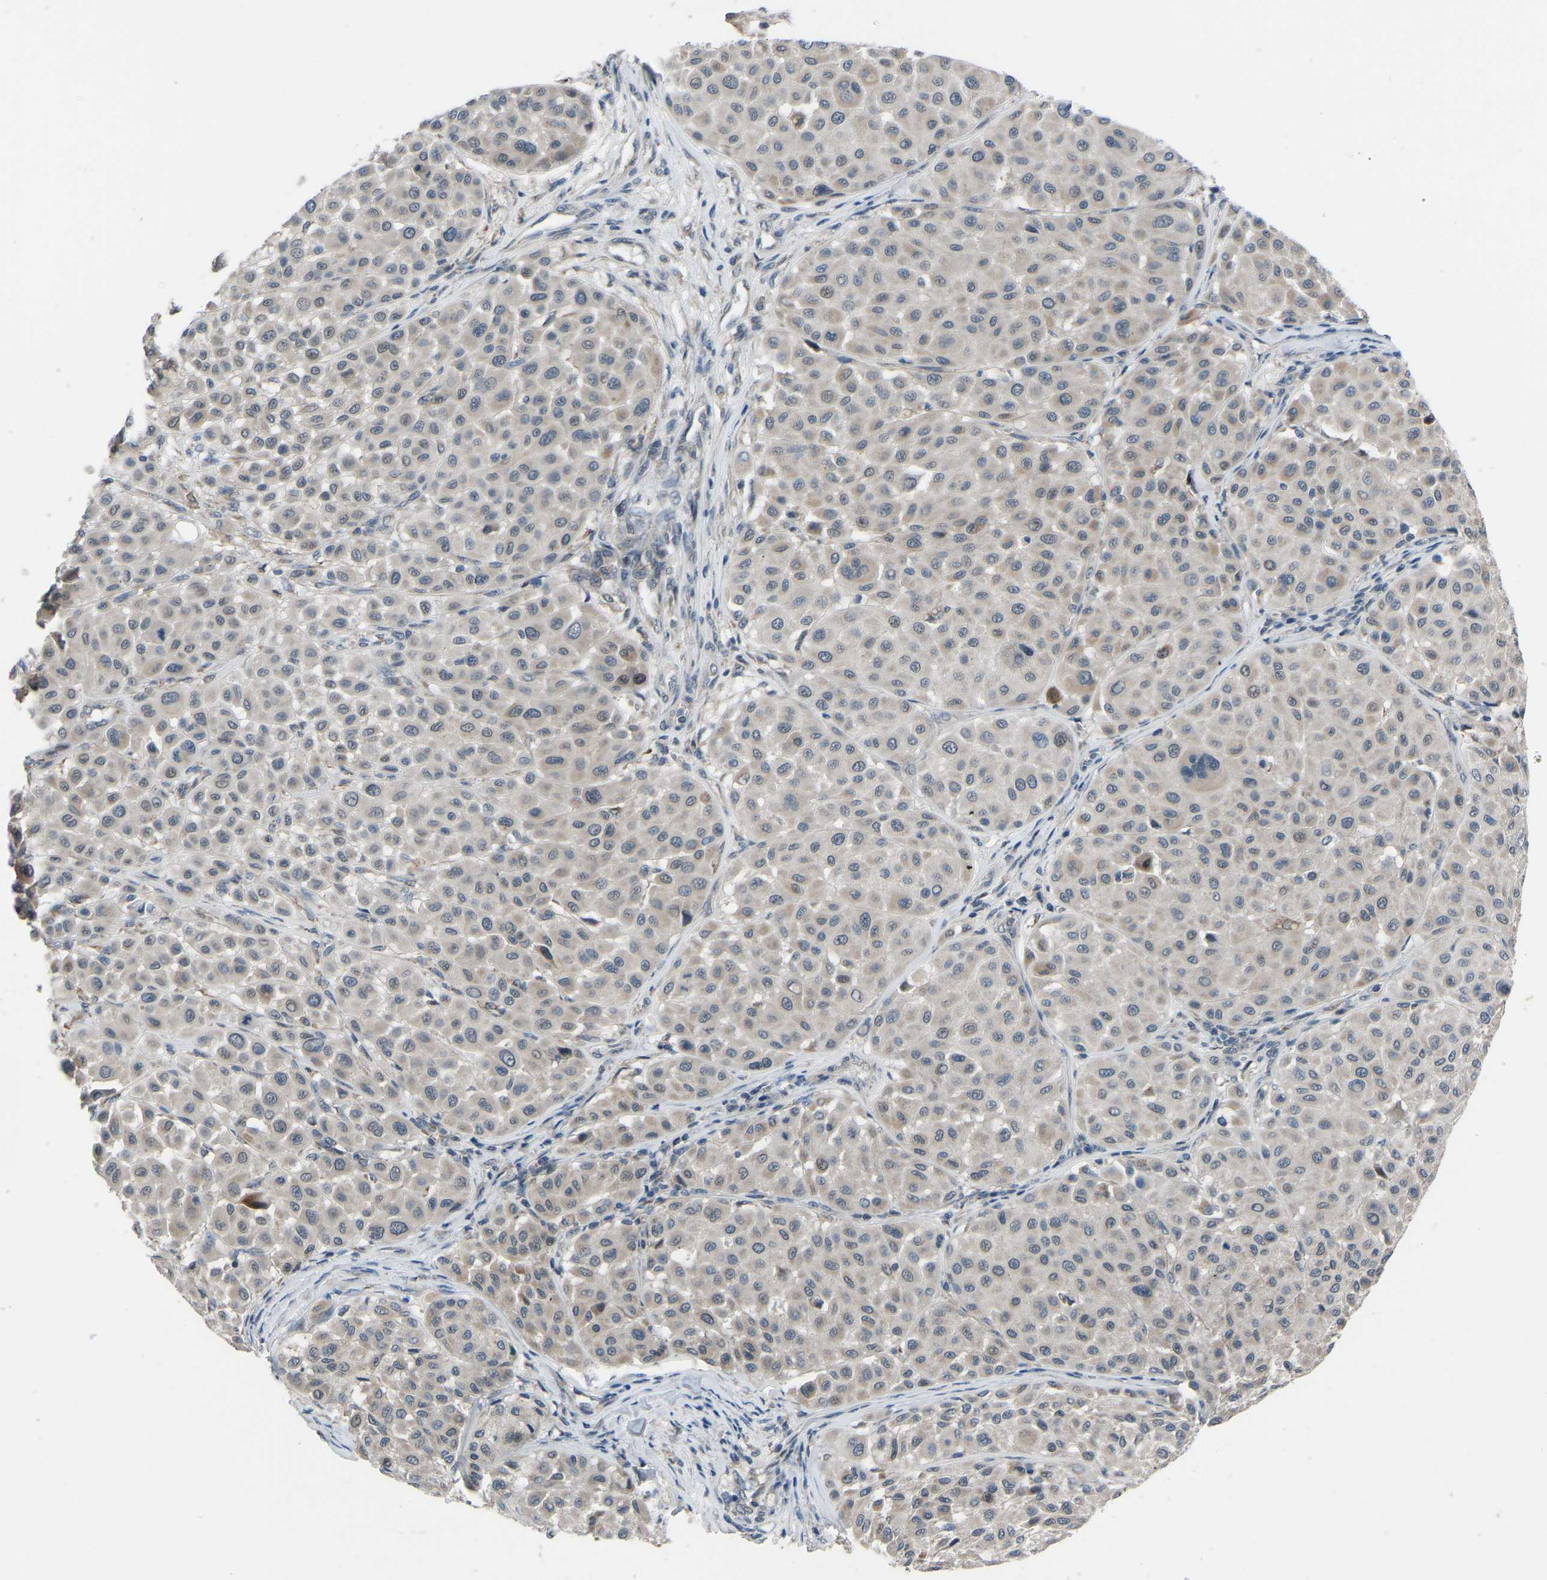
{"staining": {"intensity": "negative", "quantity": "none", "location": "none"}, "tissue": "melanoma", "cell_type": "Tumor cells", "image_type": "cancer", "snomed": [{"axis": "morphology", "description": "Malignant melanoma, Metastatic site"}, {"axis": "topography", "description": "Soft tissue"}], "caption": "This is an immunohistochemistry (IHC) histopathology image of melanoma. There is no positivity in tumor cells.", "gene": "CDK2AP1", "patient": {"sex": "male", "age": 41}}